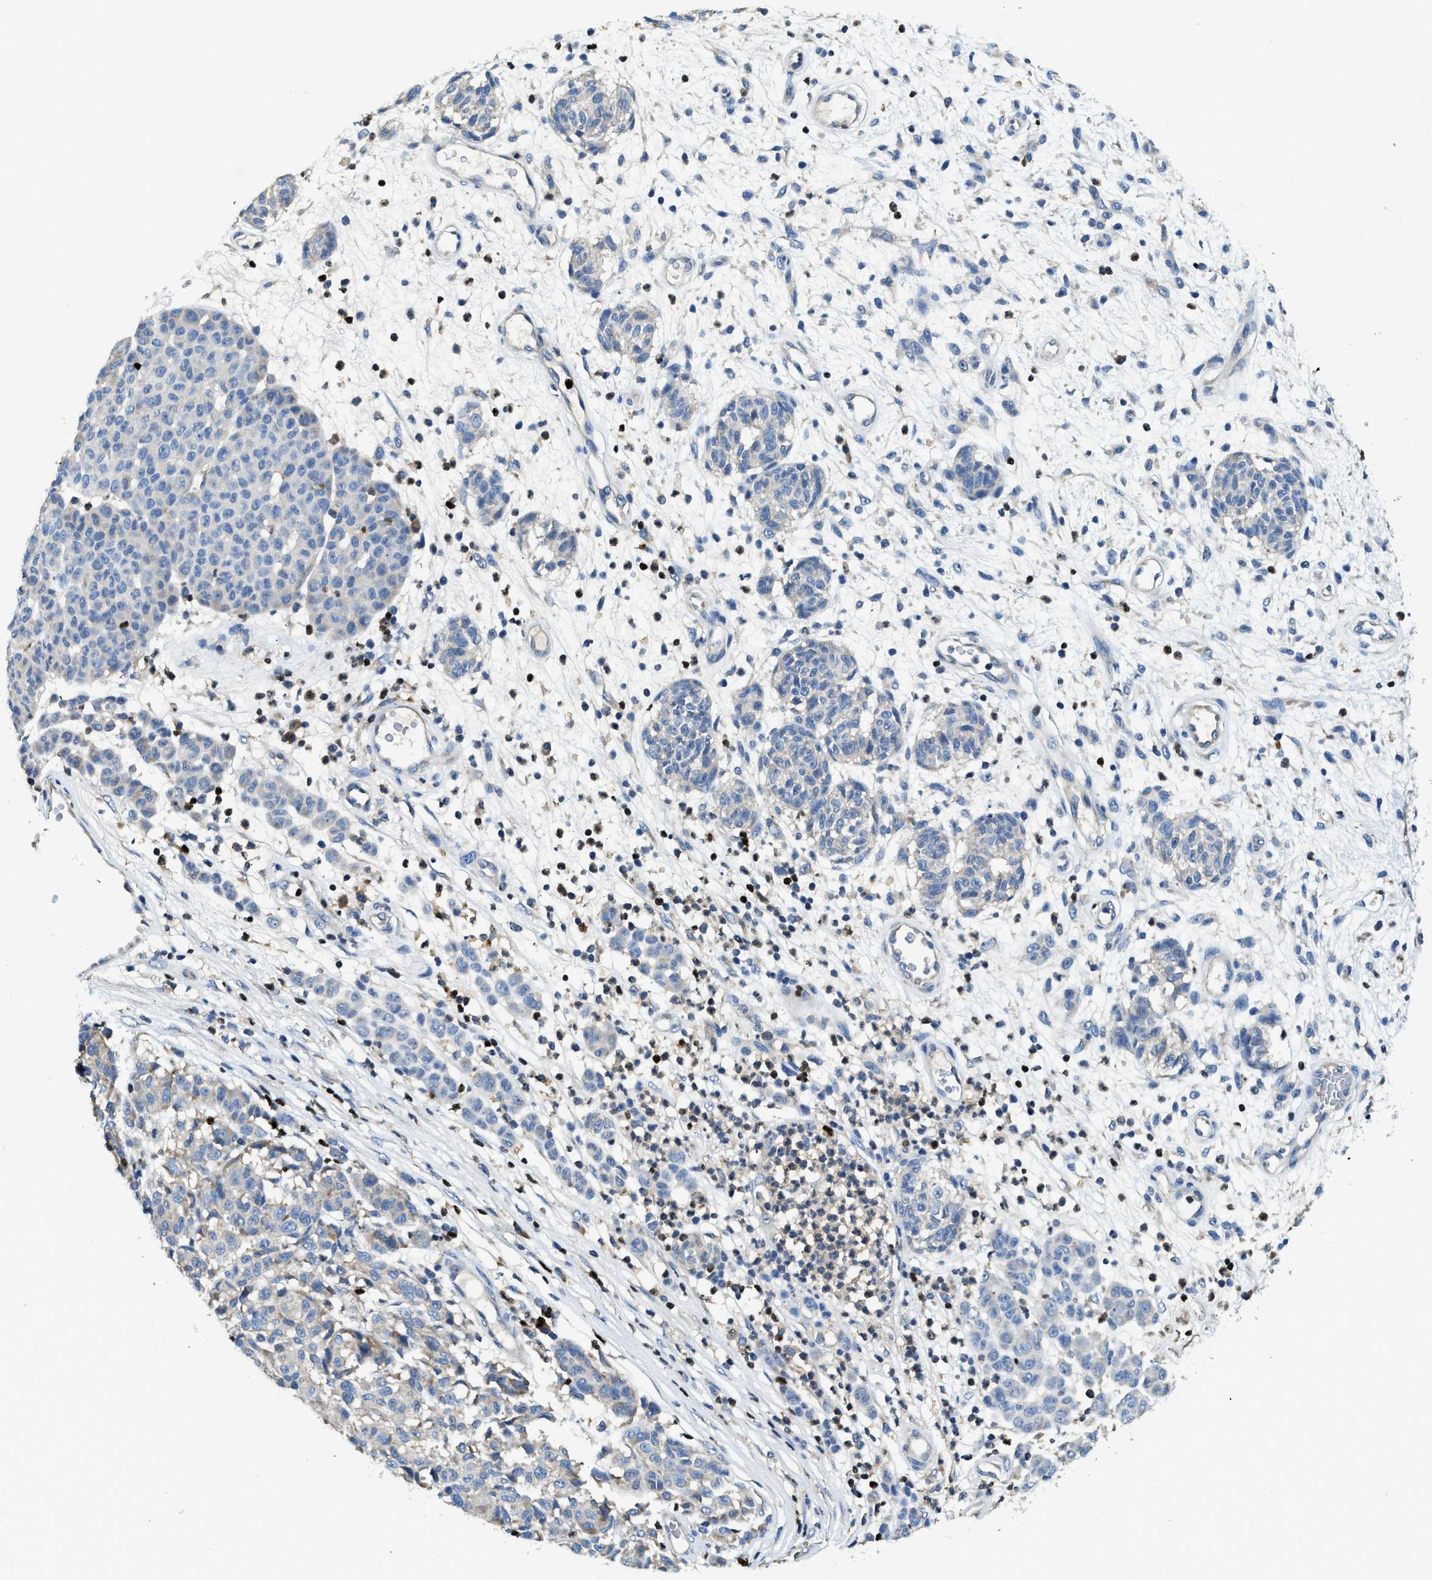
{"staining": {"intensity": "negative", "quantity": "none", "location": "none"}, "tissue": "melanoma", "cell_type": "Tumor cells", "image_type": "cancer", "snomed": [{"axis": "morphology", "description": "Malignant melanoma, NOS"}, {"axis": "topography", "description": "Skin"}], "caption": "An image of malignant melanoma stained for a protein reveals no brown staining in tumor cells.", "gene": "TOX", "patient": {"sex": "male", "age": 59}}